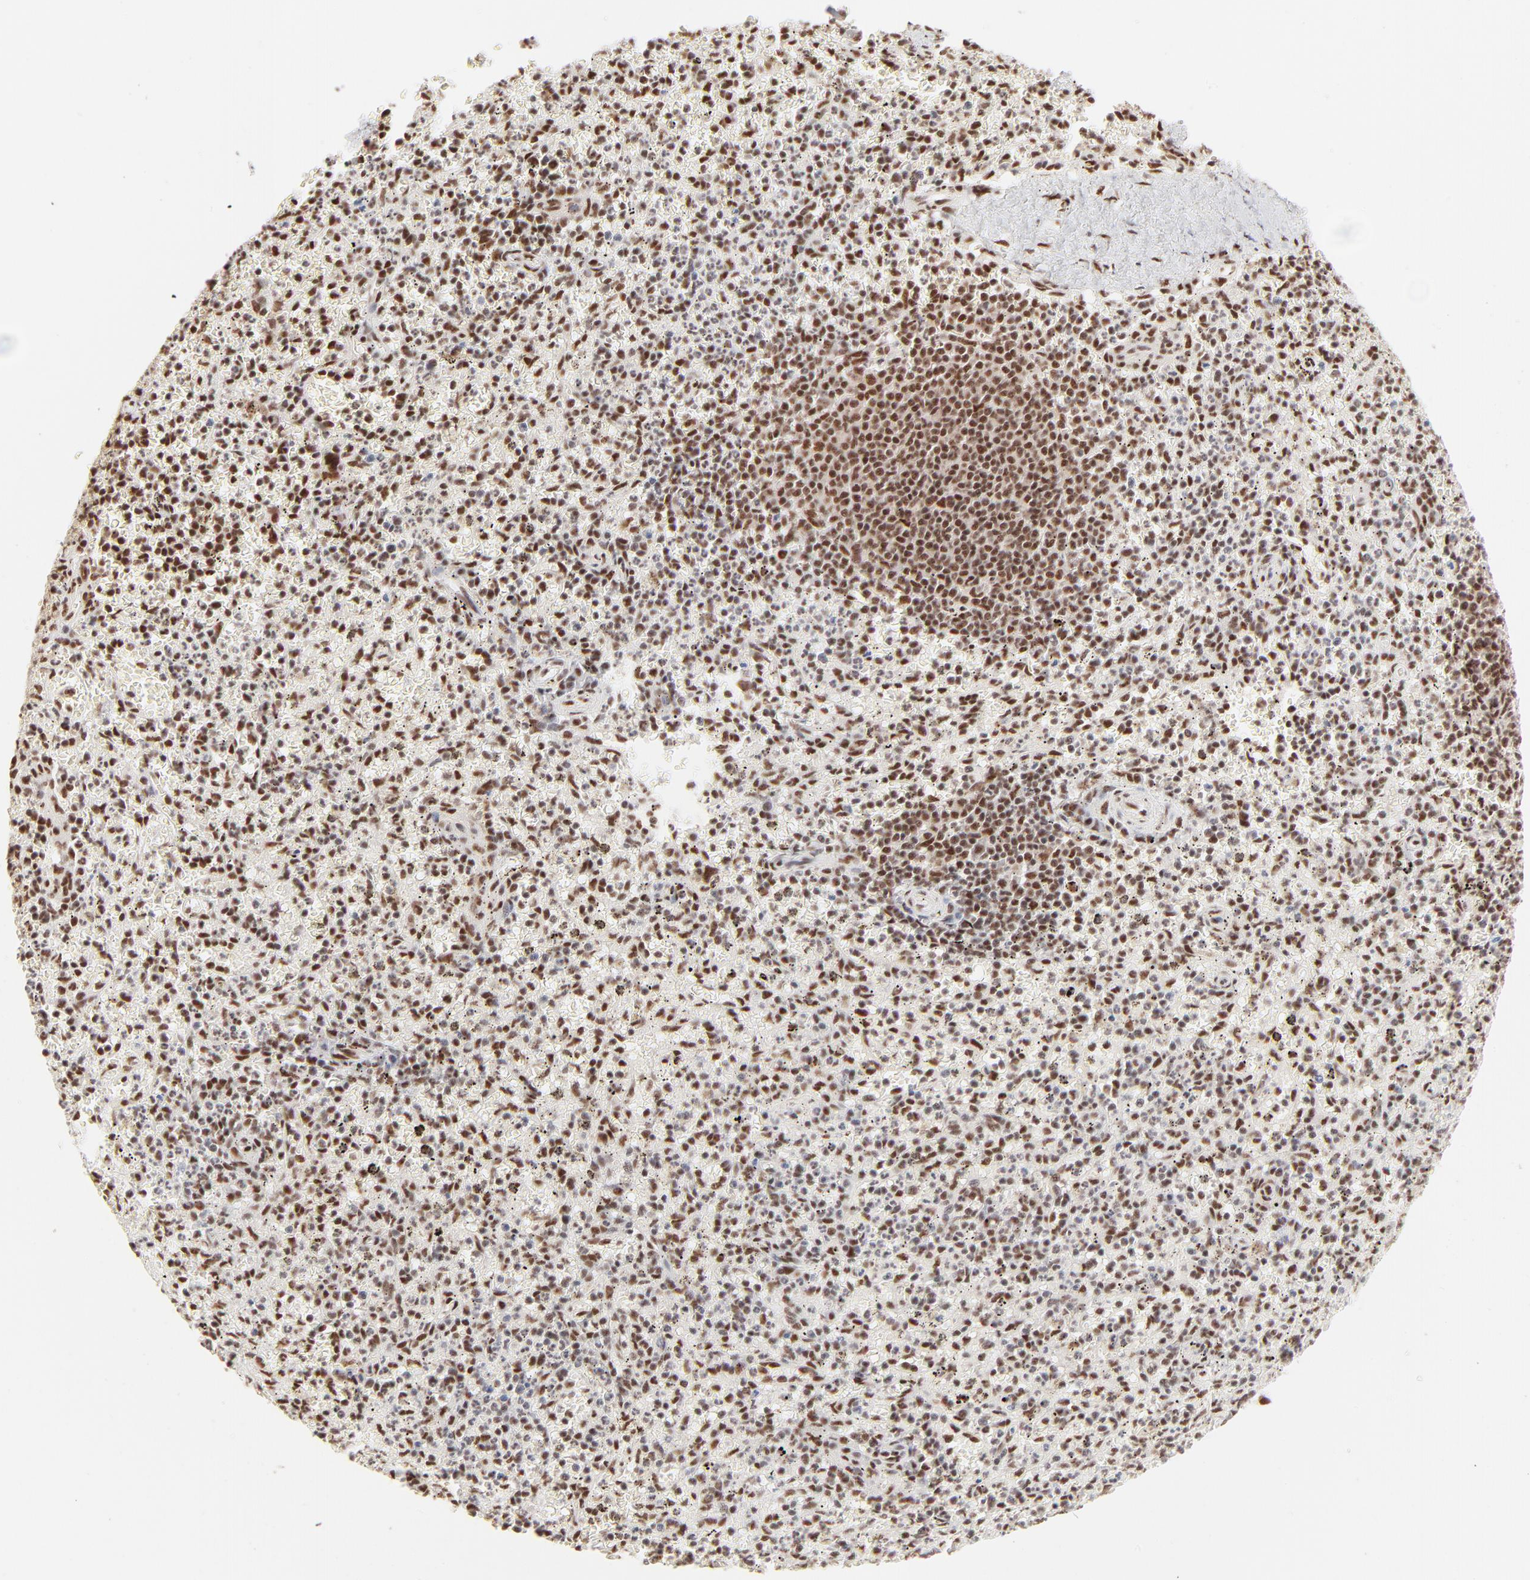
{"staining": {"intensity": "strong", "quantity": "25%-75%", "location": "nuclear"}, "tissue": "spleen", "cell_type": "Cells in red pulp", "image_type": "normal", "snomed": [{"axis": "morphology", "description": "Normal tissue, NOS"}, {"axis": "topography", "description": "Spleen"}], "caption": "This is an image of IHC staining of unremarkable spleen, which shows strong positivity in the nuclear of cells in red pulp.", "gene": "TARDBP", "patient": {"sex": "male", "age": 72}}